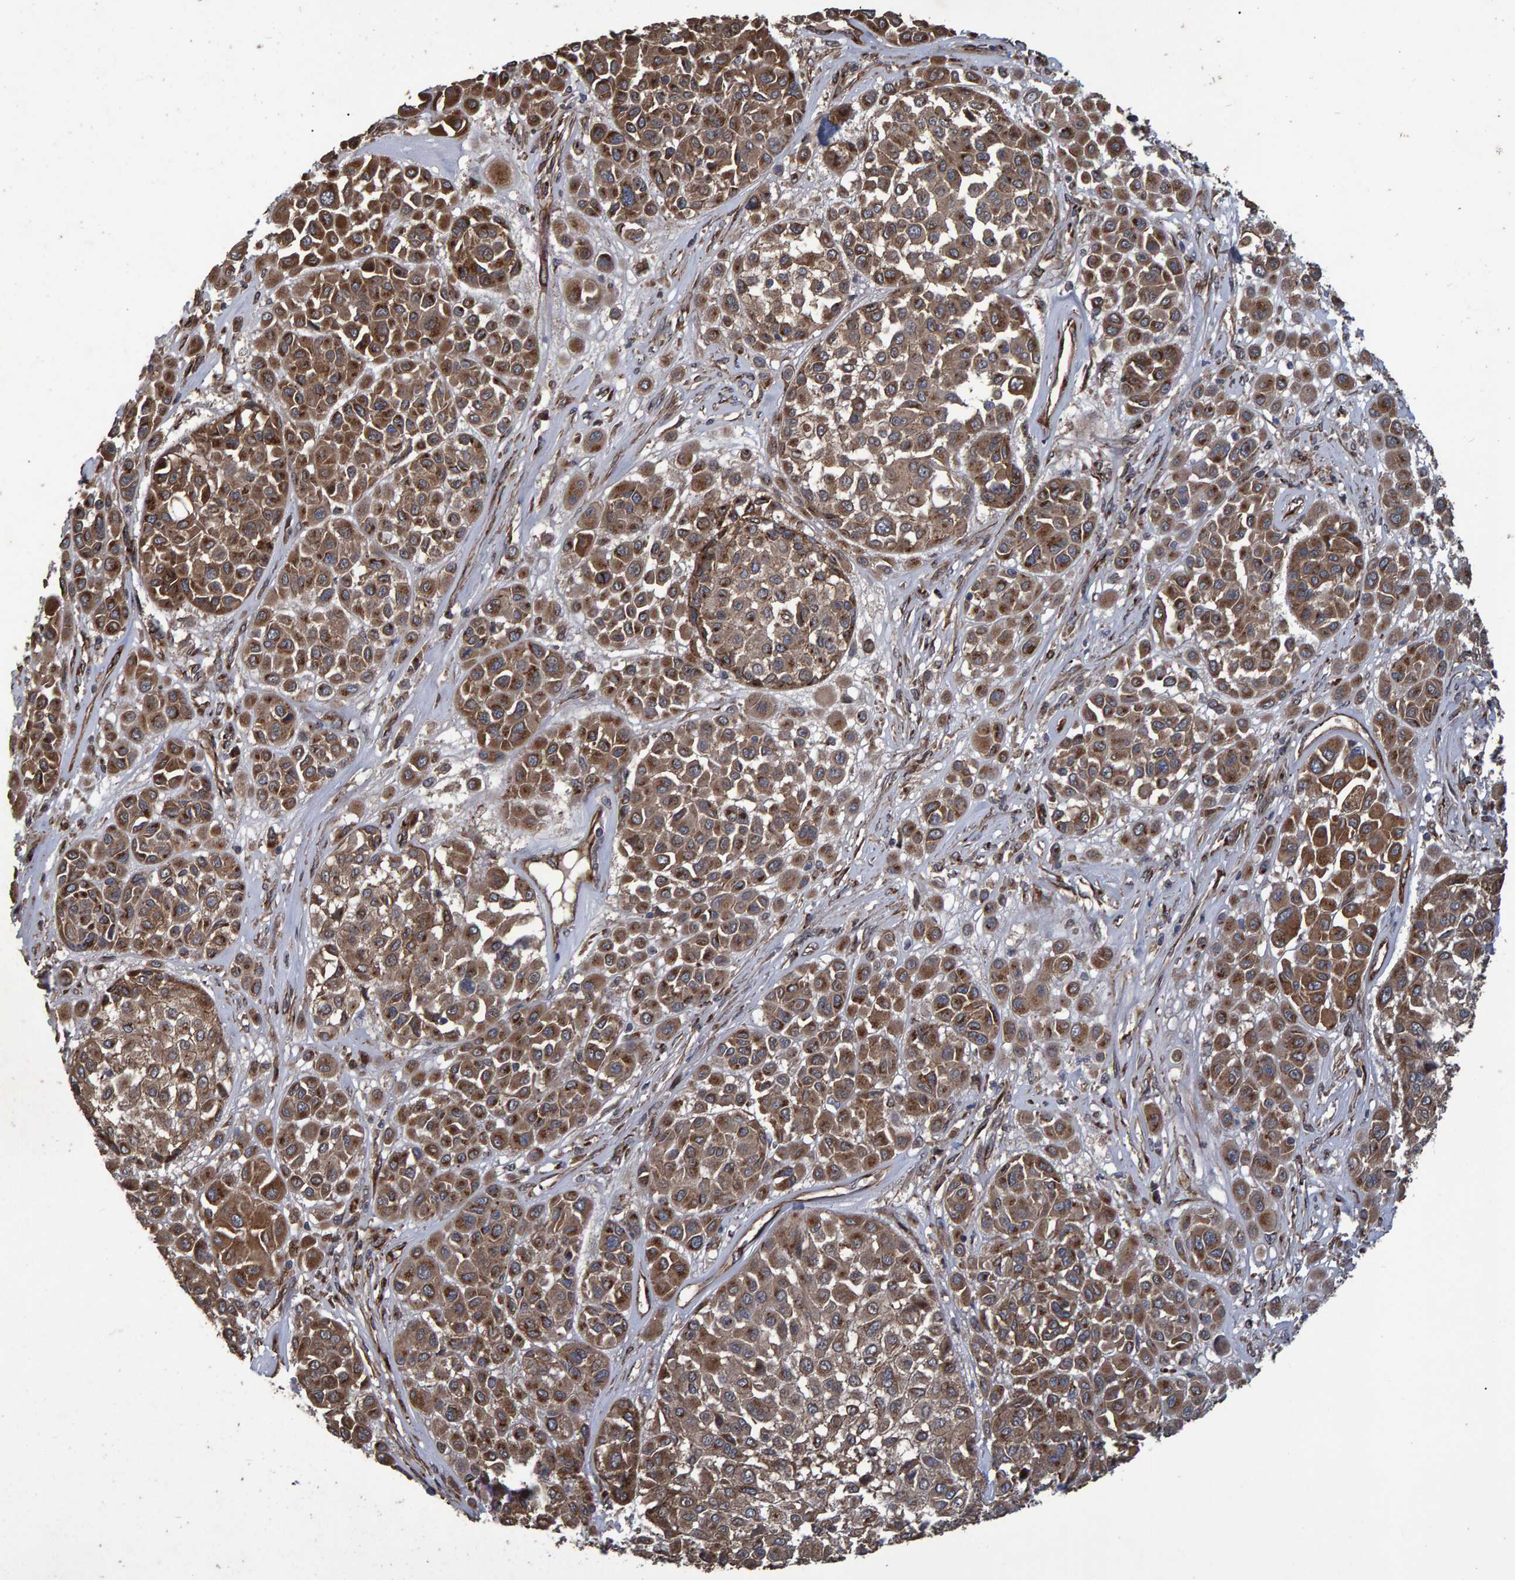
{"staining": {"intensity": "strong", "quantity": ">75%", "location": "cytoplasmic/membranous"}, "tissue": "melanoma", "cell_type": "Tumor cells", "image_type": "cancer", "snomed": [{"axis": "morphology", "description": "Malignant melanoma, Metastatic site"}, {"axis": "topography", "description": "Soft tissue"}], "caption": "Immunohistochemical staining of melanoma exhibits strong cytoplasmic/membranous protein staining in approximately >75% of tumor cells.", "gene": "TRIM68", "patient": {"sex": "male", "age": 41}}